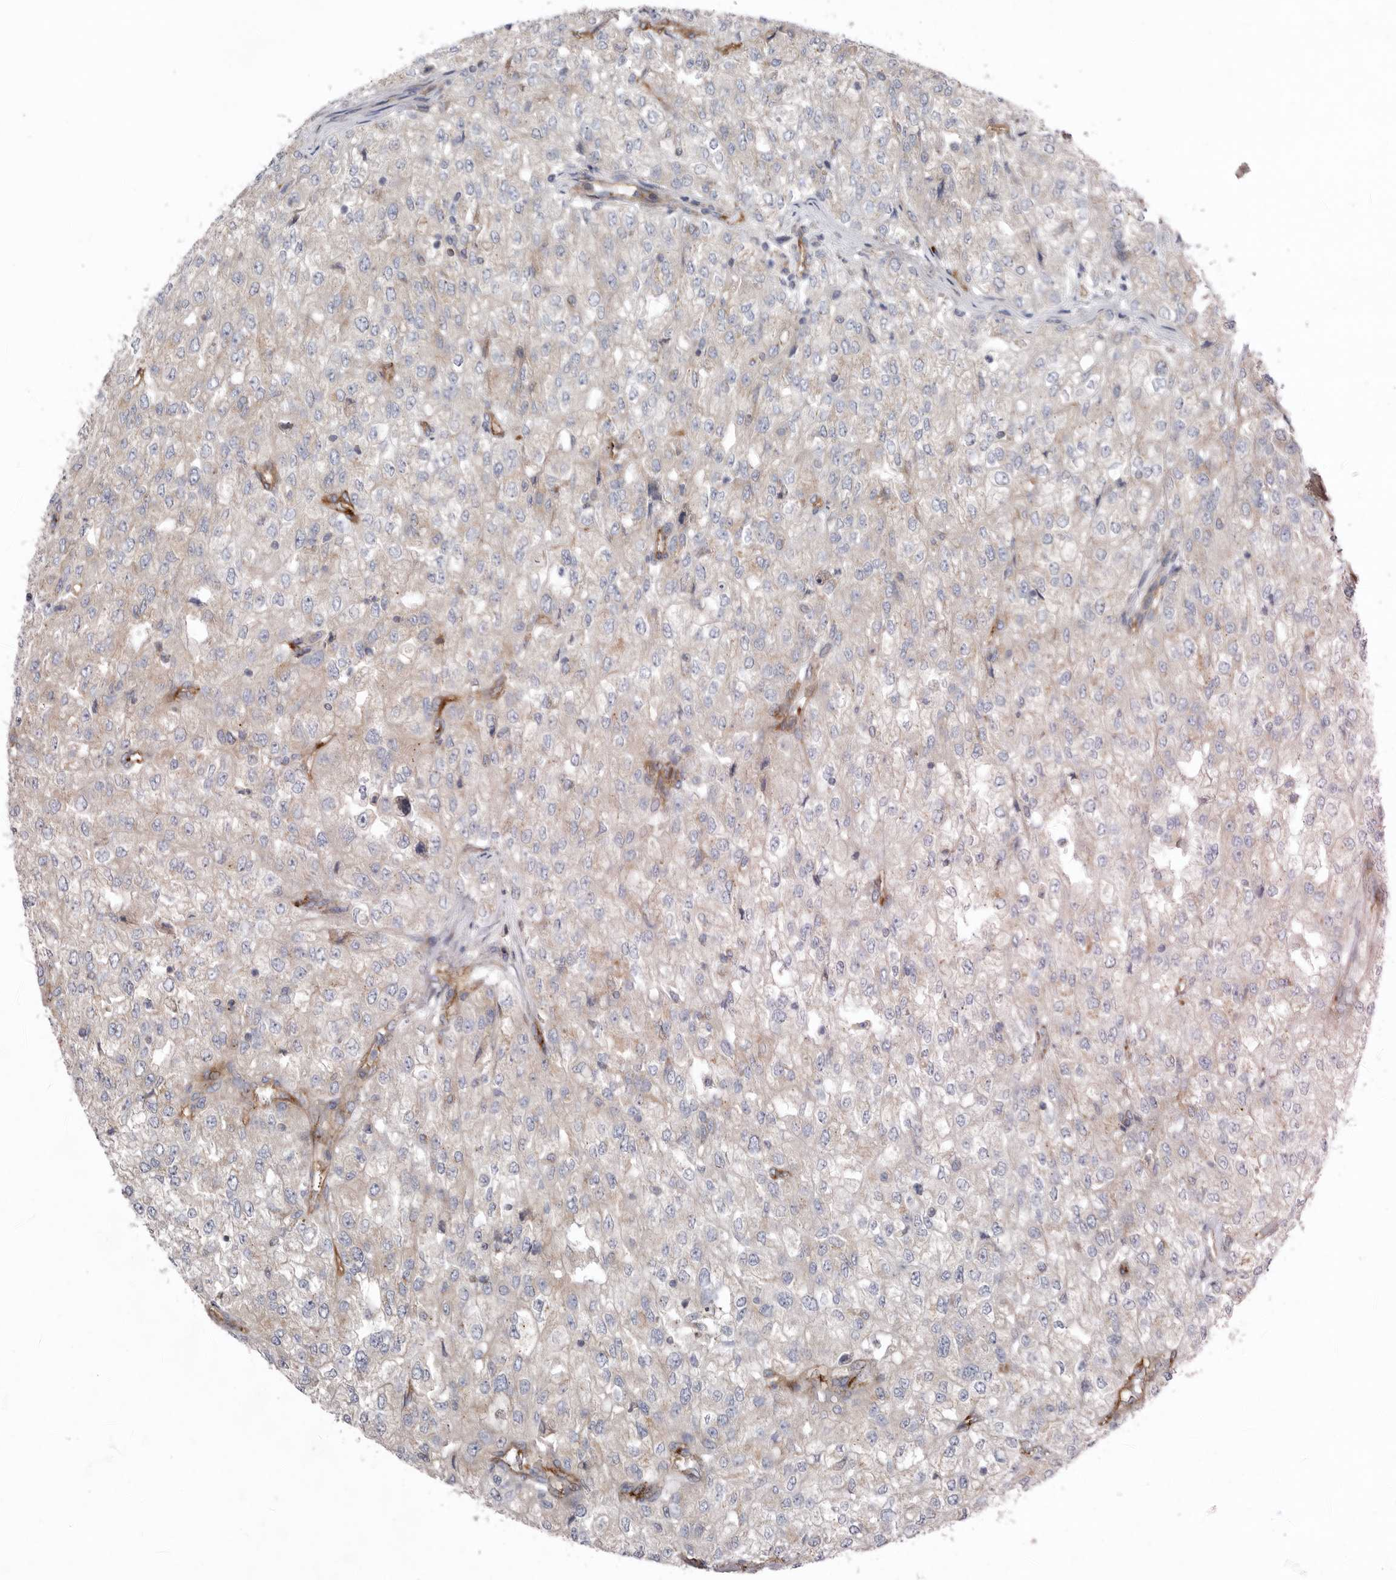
{"staining": {"intensity": "negative", "quantity": "none", "location": "none"}, "tissue": "renal cancer", "cell_type": "Tumor cells", "image_type": "cancer", "snomed": [{"axis": "morphology", "description": "Adenocarcinoma, NOS"}, {"axis": "topography", "description": "Kidney"}], "caption": "The immunohistochemistry (IHC) micrograph has no significant expression in tumor cells of adenocarcinoma (renal) tissue.", "gene": "LUZP1", "patient": {"sex": "female", "age": 54}}